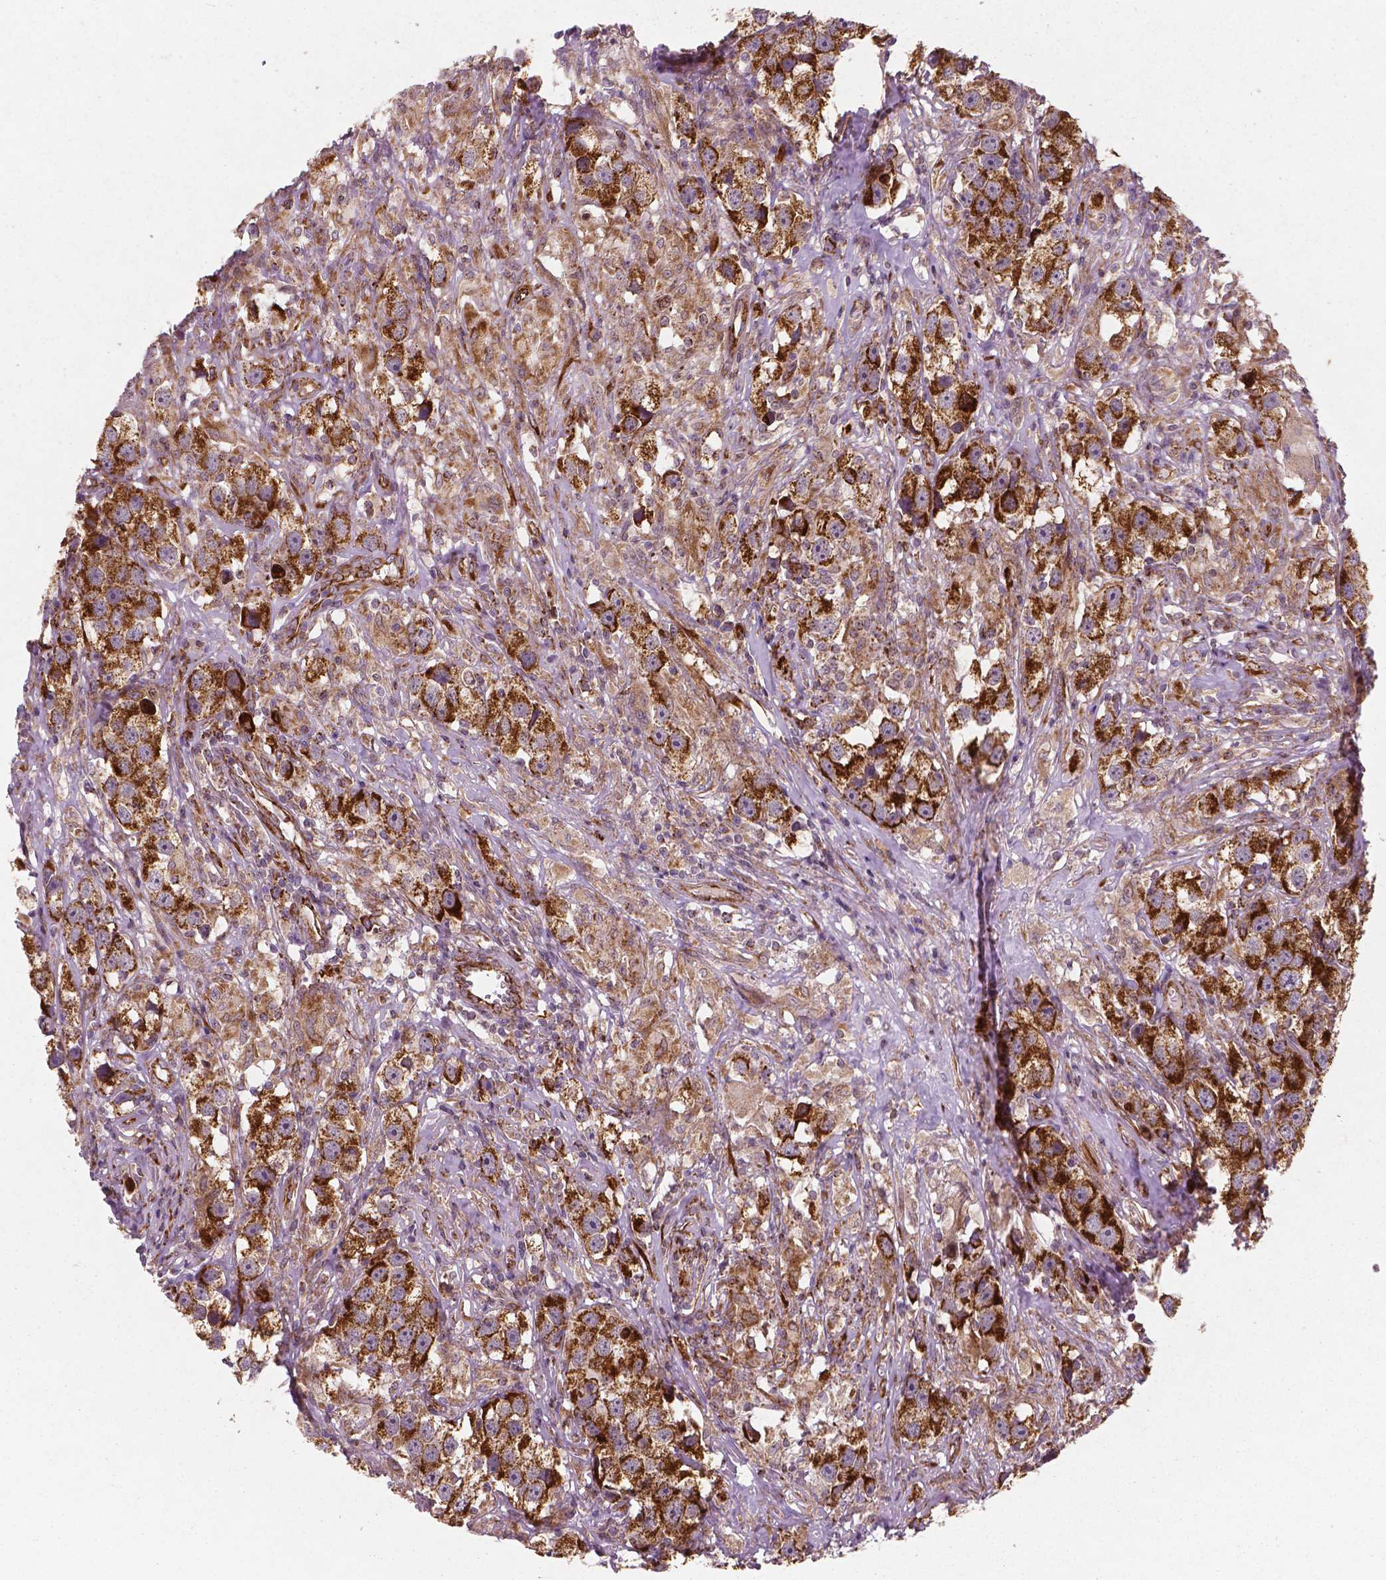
{"staining": {"intensity": "strong", "quantity": ">75%", "location": "cytoplasmic/membranous"}, "tissue": "testis cancer", "cell_type": "Tumor cells", "image_type": "cancer", "snomed": [{"axis": "morphology", "description": "Seminoma, NOS"}, {"axis": "topography", "description": "Testis"}], "caption": "Protein expression analysis of testis cancer (seminoma) demonstrates strong cytoplasmic/membranous expression in about >75% of tumor cells. (DAB (3,3'-diaminobenzidine) IHC, brown staining for protein, blue staining for nuclei).", "gene": "PGAM5", "patient": {"sex": "male", "age": 49}}